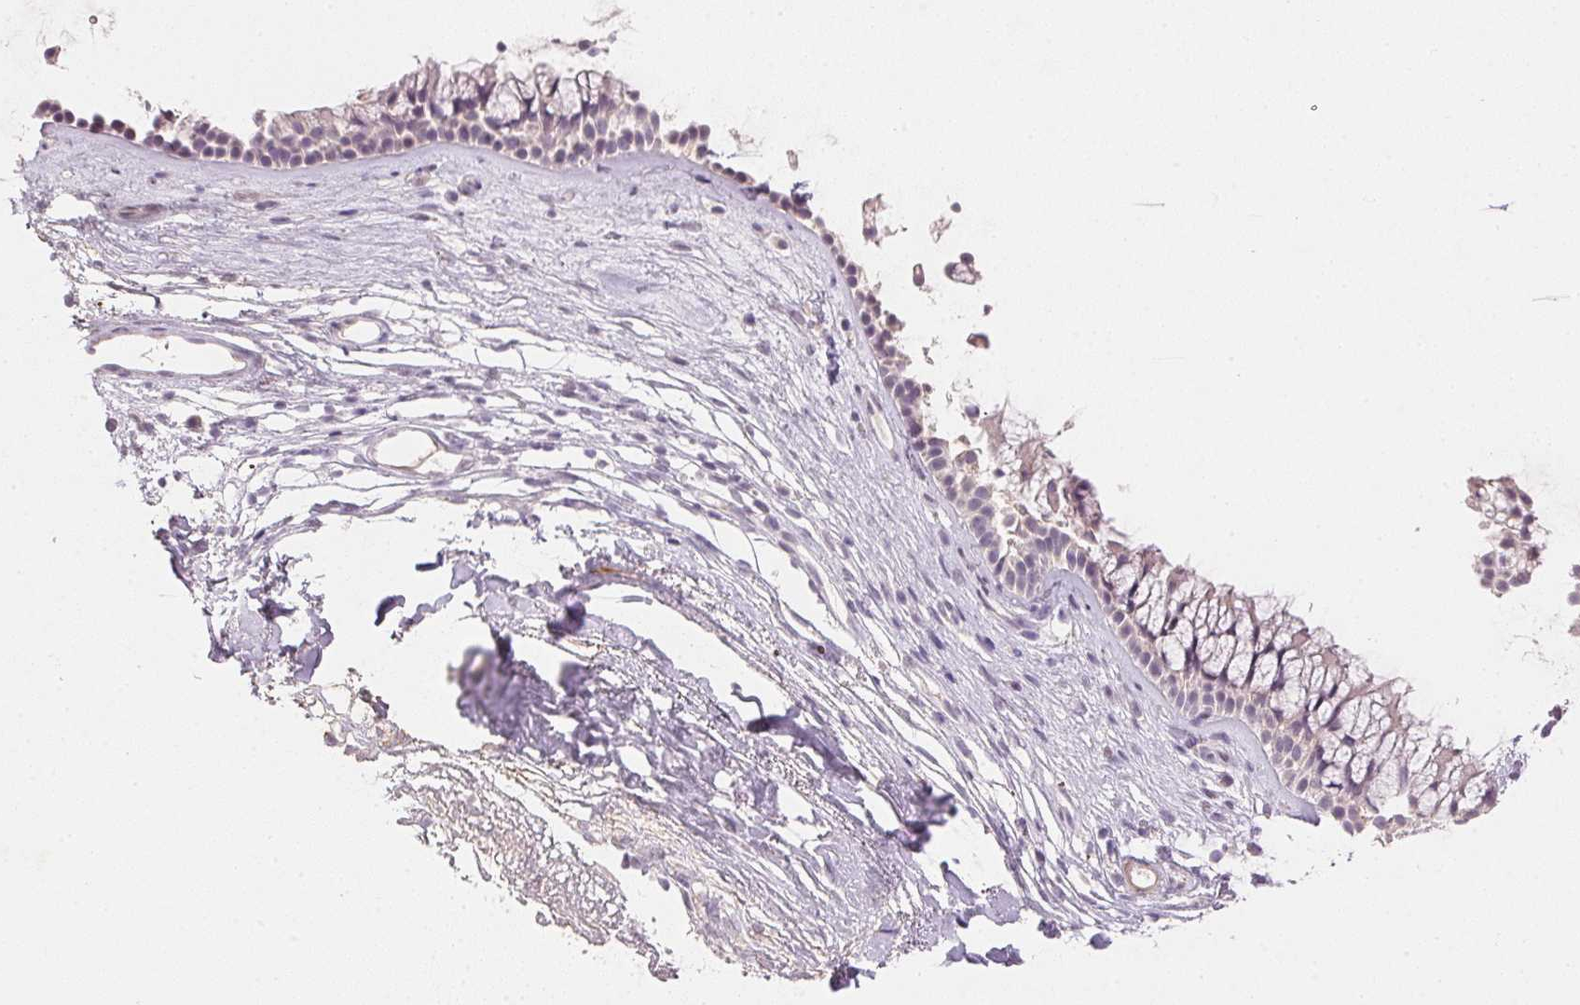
{"staining": {"intensity": "negative", "quantity": "none", "location": "none"}, "tissue": "nasopharynx", "cell_type": "Respiratory epithelial cells", "image_type": "normal", "snomed": [{"axis": "morphology", "description": "Normal tissue, NOS"}, {"axis": "topography", "description": "Nasopharynx"}], "caption": "The photomicrograph exhibits no significant expression in respiratory epithelial cells of nasopharynx. (Brightfield microscopy of DAB (3,3'-diaminobenzidine) IHC at high magnification).", "gene": "SMTN", "patient": {"sex": "female", "age": 75}}